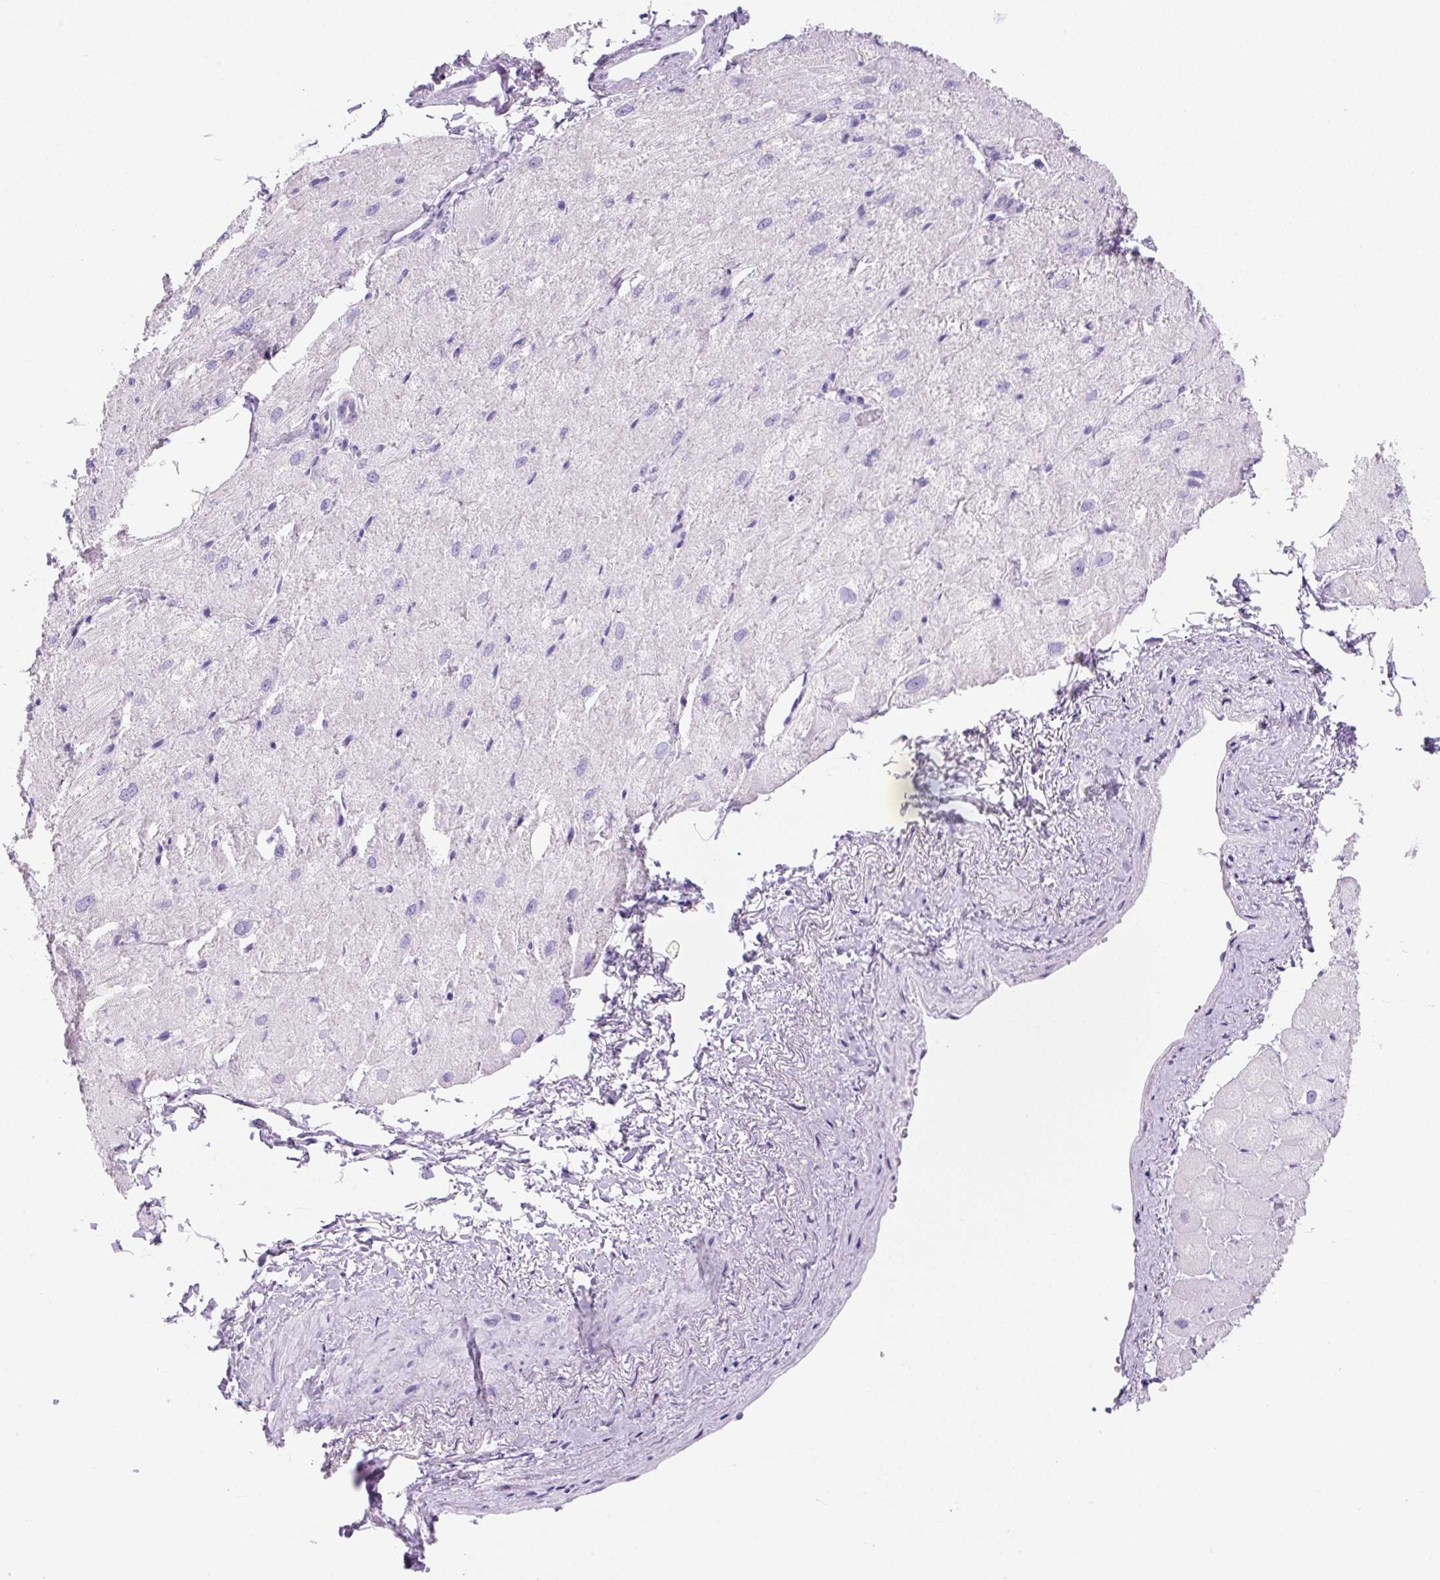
{"staining": {"intensity": "negative", "quantity": "none", "location": "none"}, "tissue": "heart muscle", "cell_type": "Cardiomyocytes", "image_type": "normal", "snomed": [{"axis": "morphology", "description": "Normal tissue, NOS"}, {"axis": "topography", "description": "Heart"}], "caption": "IHC of benign human heart muscle reveals no staining in cardiomyocytes. (Immunohistochemistry, brightfield microscopy, high magnification).", "gene": "PRRT1", "patient": {"sex": "male", "age": 62}}